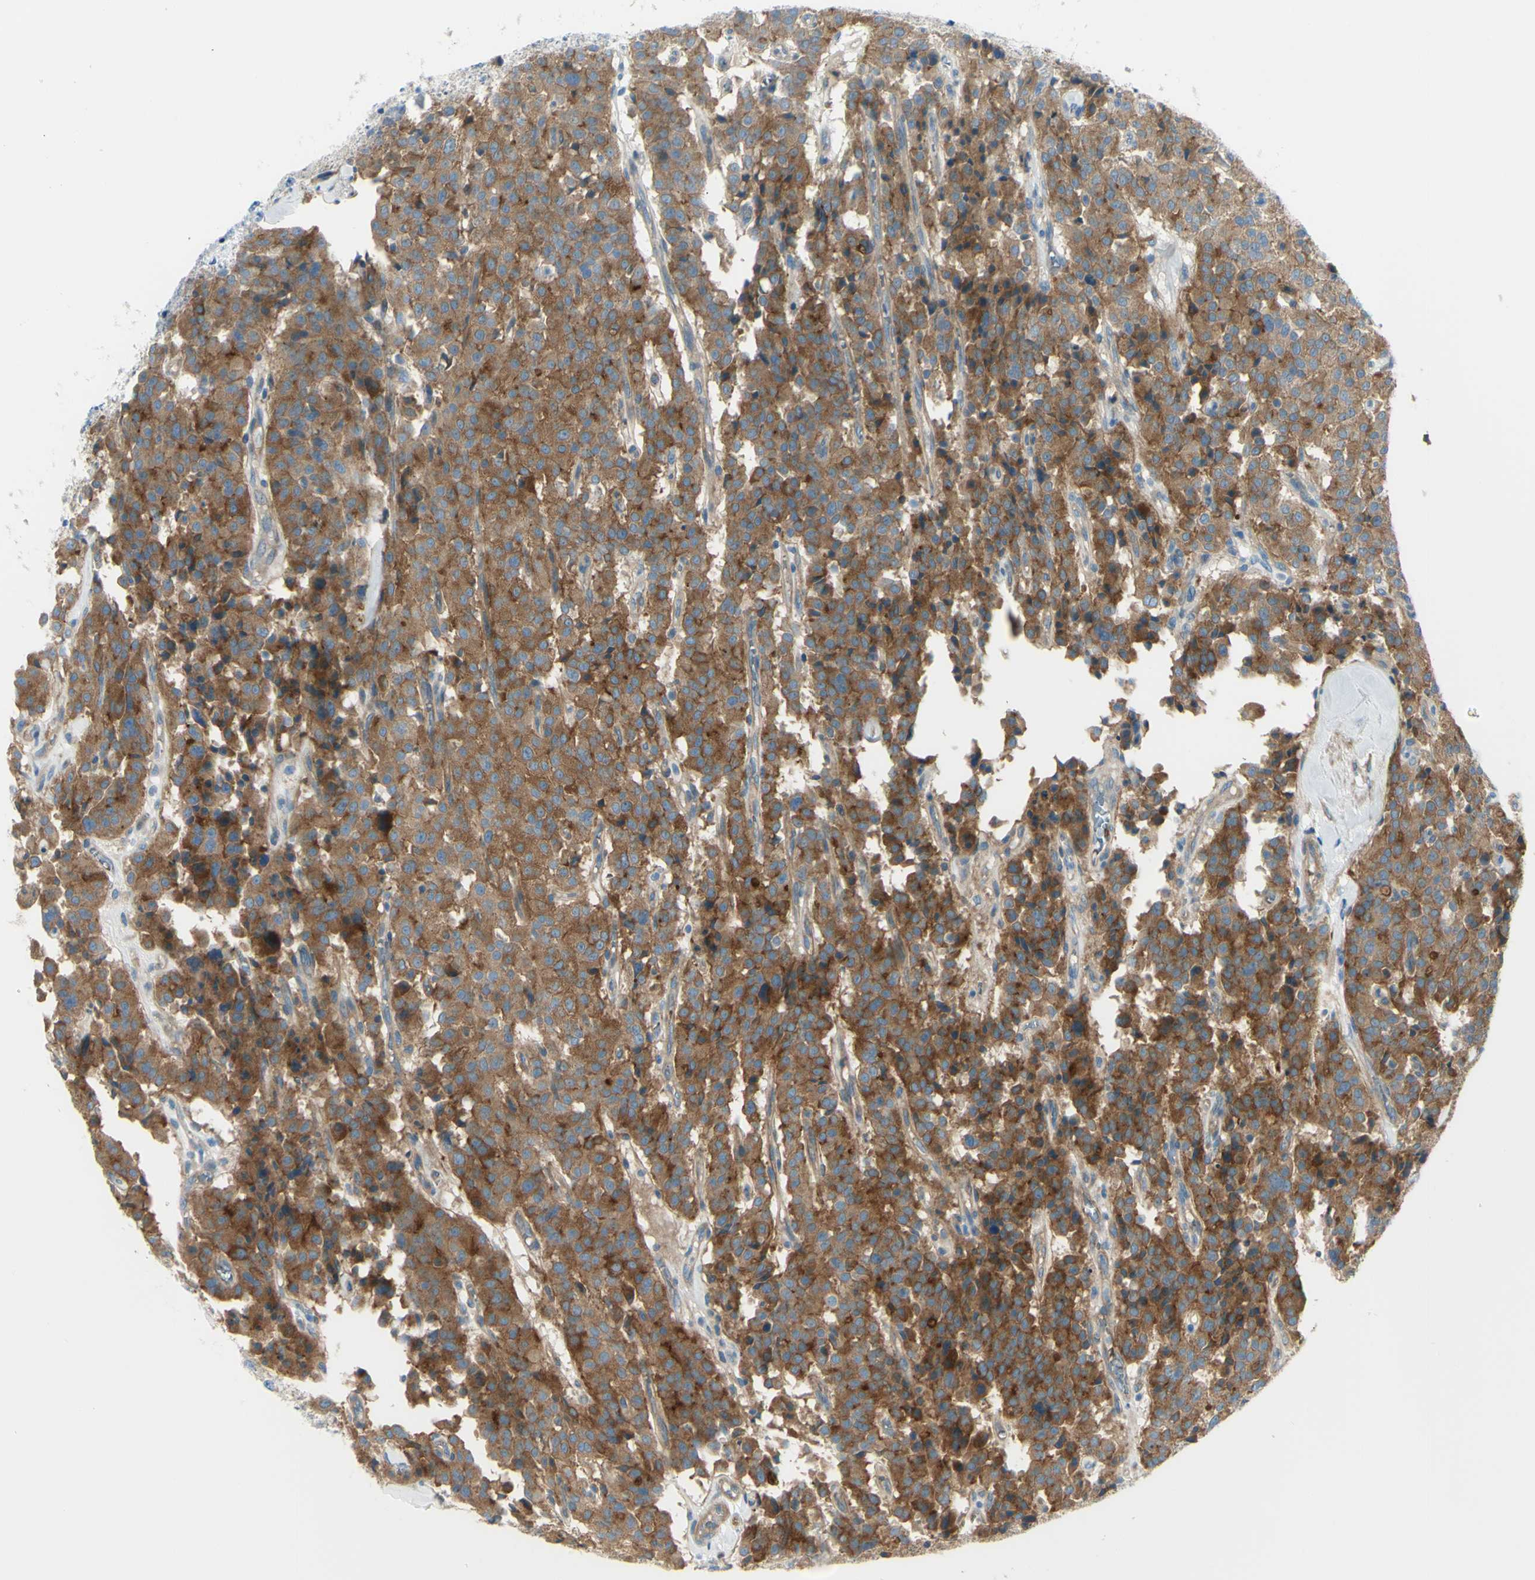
{"staining": {"intensity": "strong", "quantity": ">75%", "location": "cytoplasmic/membranous"}, "tissue": "carcinoid", "cell_type": "Tumor cells", "image_type": "cancer", "snomed": [{"axis": "morphology", "description": "Carcinoid, malignant, NOS"}, {"axis": "topography", "description": "Lung"}], "caption": "Strong cytoplasmic/membranous positivity is appreciated in about >75% of tumor cells in malignant carcinoid. The staining was performed using DAB to visualize the protein expression in brown, while the nuclei were stained in blue with hematoxylin (Magnification: 20x).", "gene": "PCDHGA2", "patient": {"sex": "male", "age": 30}}